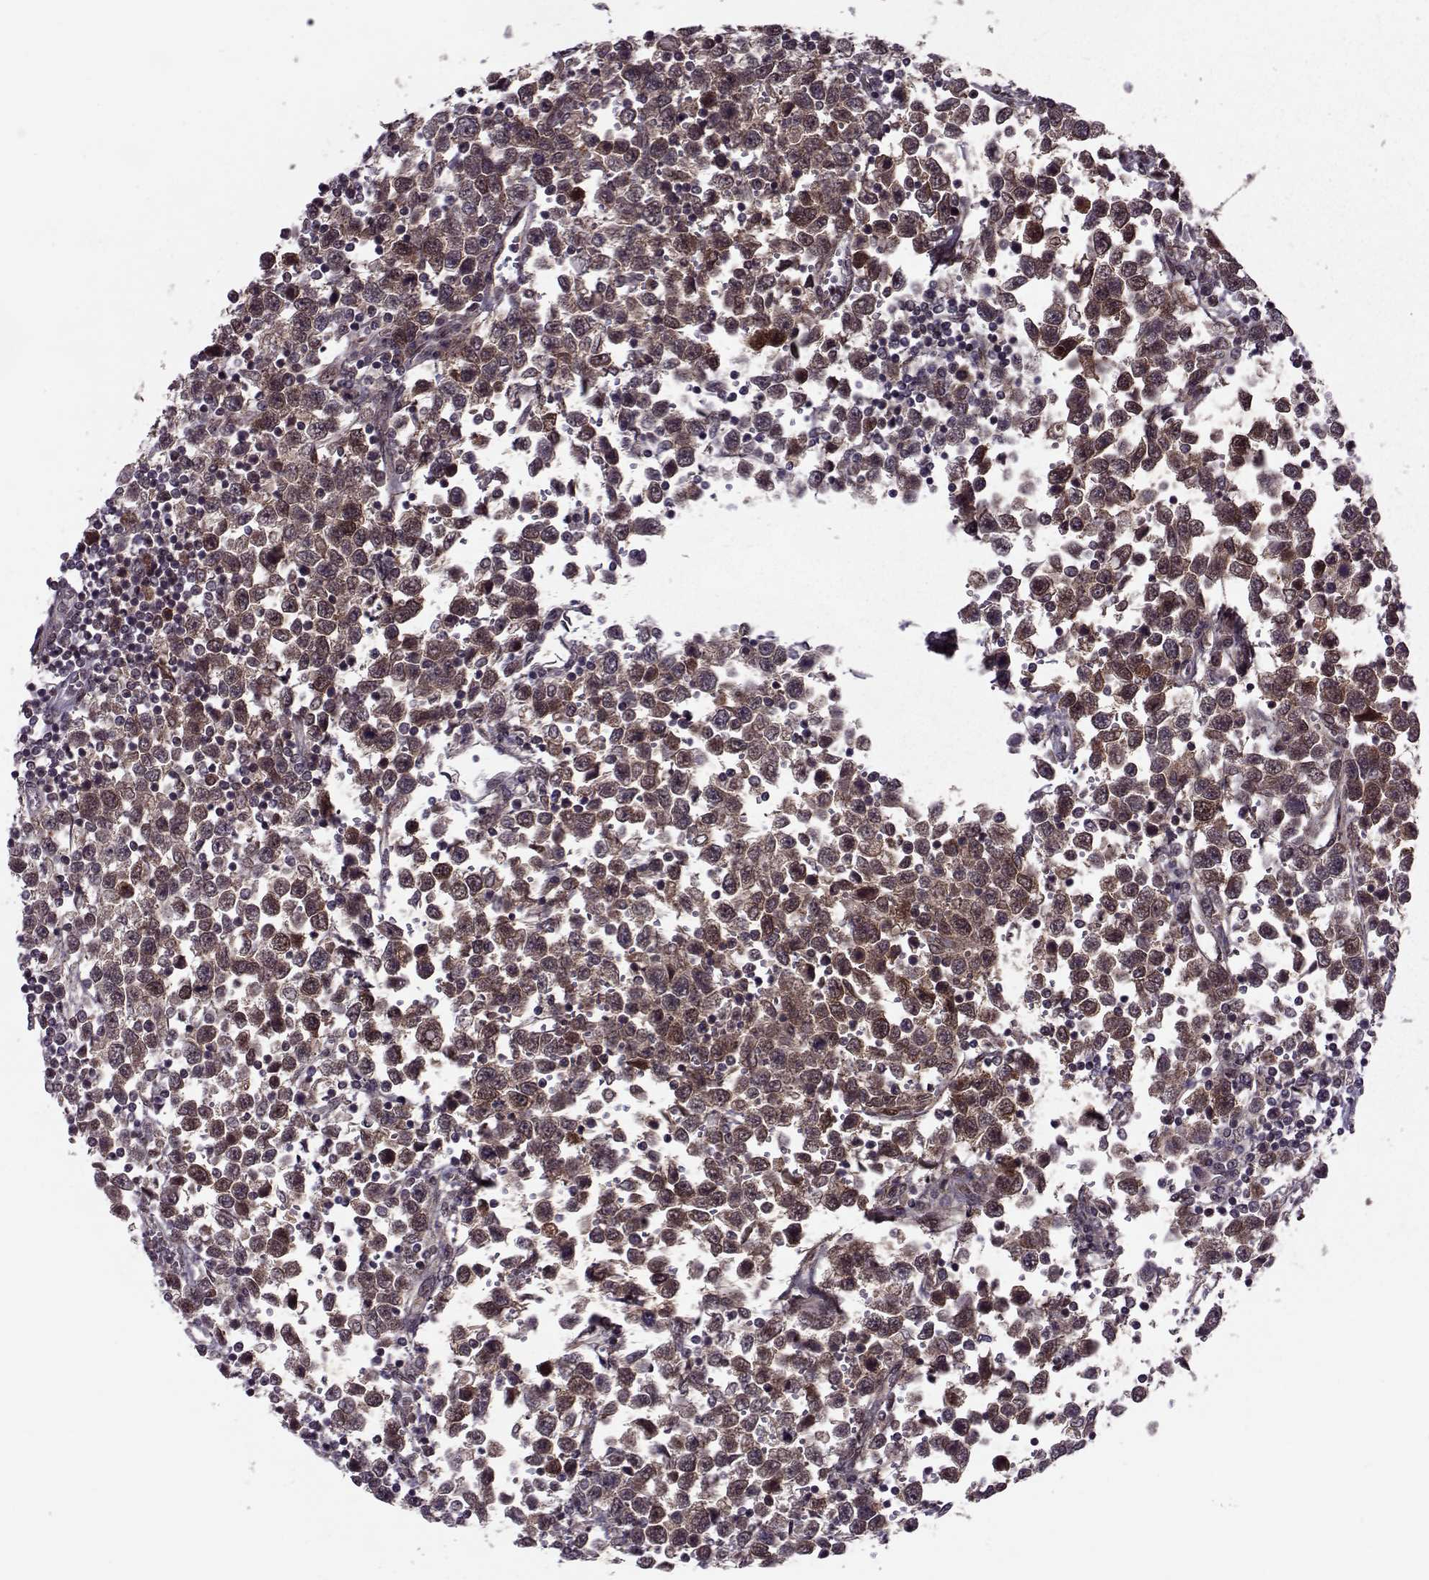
{"staining": {"intensity": "strong", "quantity": "25%-75%", "location": "cytoplasmic/membranous,nuclear"}, "tissue": "testis cancer", "cell_type": "Tumor cells", "image_type": "cancer", "snomed": [{"axis": "morphology", "description": "Seminoma, NOS"}, {"axis": "topography", "description": "Testis"}], "caption": "IHC photomicrograph of human testis cancer (seminoma) stained for a protein (brown), which shows high levels of strong cytoplasmic/membranous and nuclear expression in approximately 25%-75% of tumor cells.", "gene": "CDK4", "patient": {"sex": "male", "age": 34}}